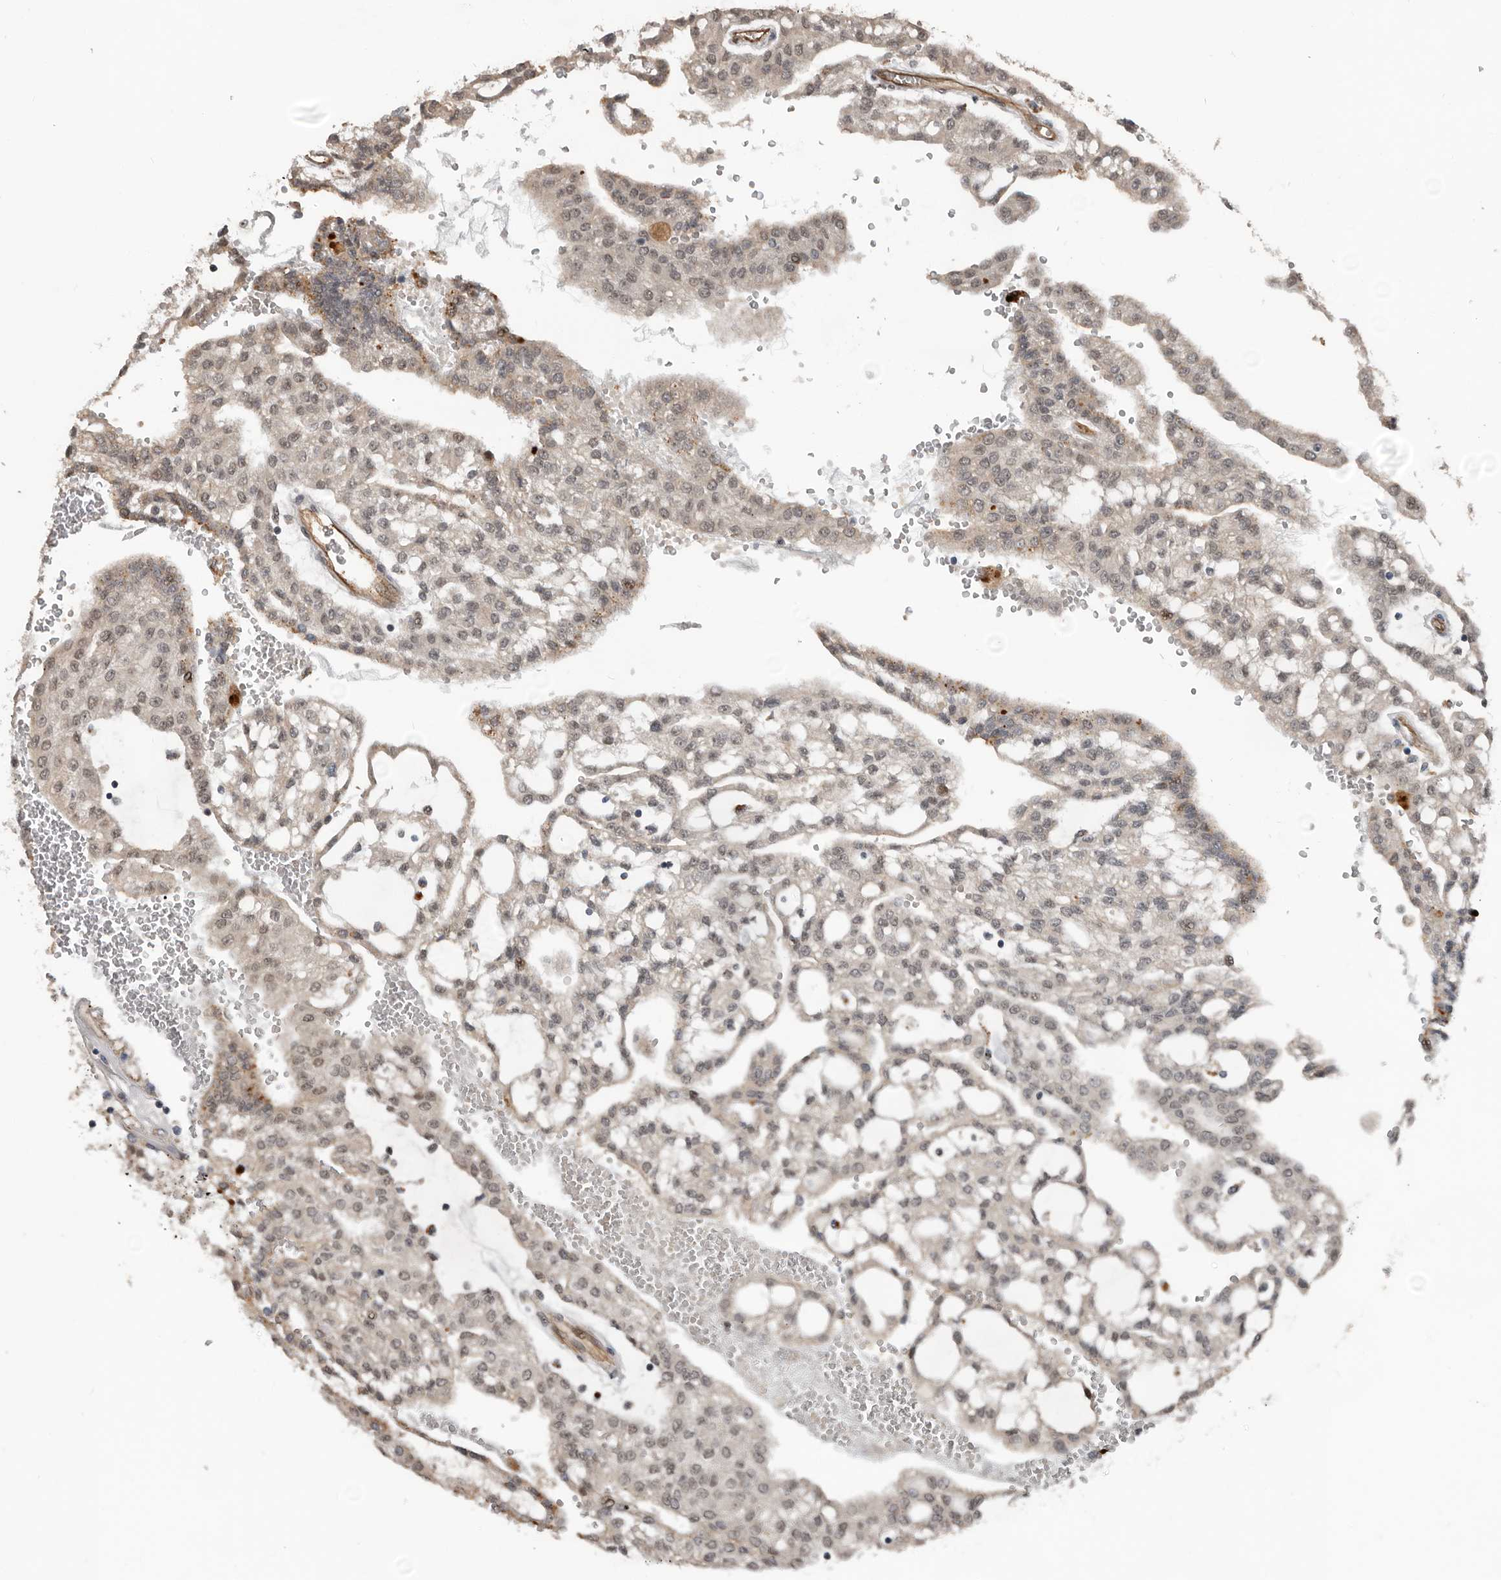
{"staining": {"intensity": "weak", "quantity": ">75%", "location": "cytoplasmic/membranous,nuclear"}, "tissue": "renal cancer", "cell_type": "Tumor cells", "image_type": "cancer", "snomed": [{"axis": "morphology", "description": "Adenocarcinoma, NOS"}, {"axis": "topography", "description": "Kidney"}], "caption": "Renal adenocarcinoma tissue reveals weak cytoplasmic/membranous and nuclear staining in approximately >75% of tumor cells (Brightfield microscopy of DAB IHC at high magnification).", "gene": "YOD1", "patient": {"sex": "male", "age": 63}}